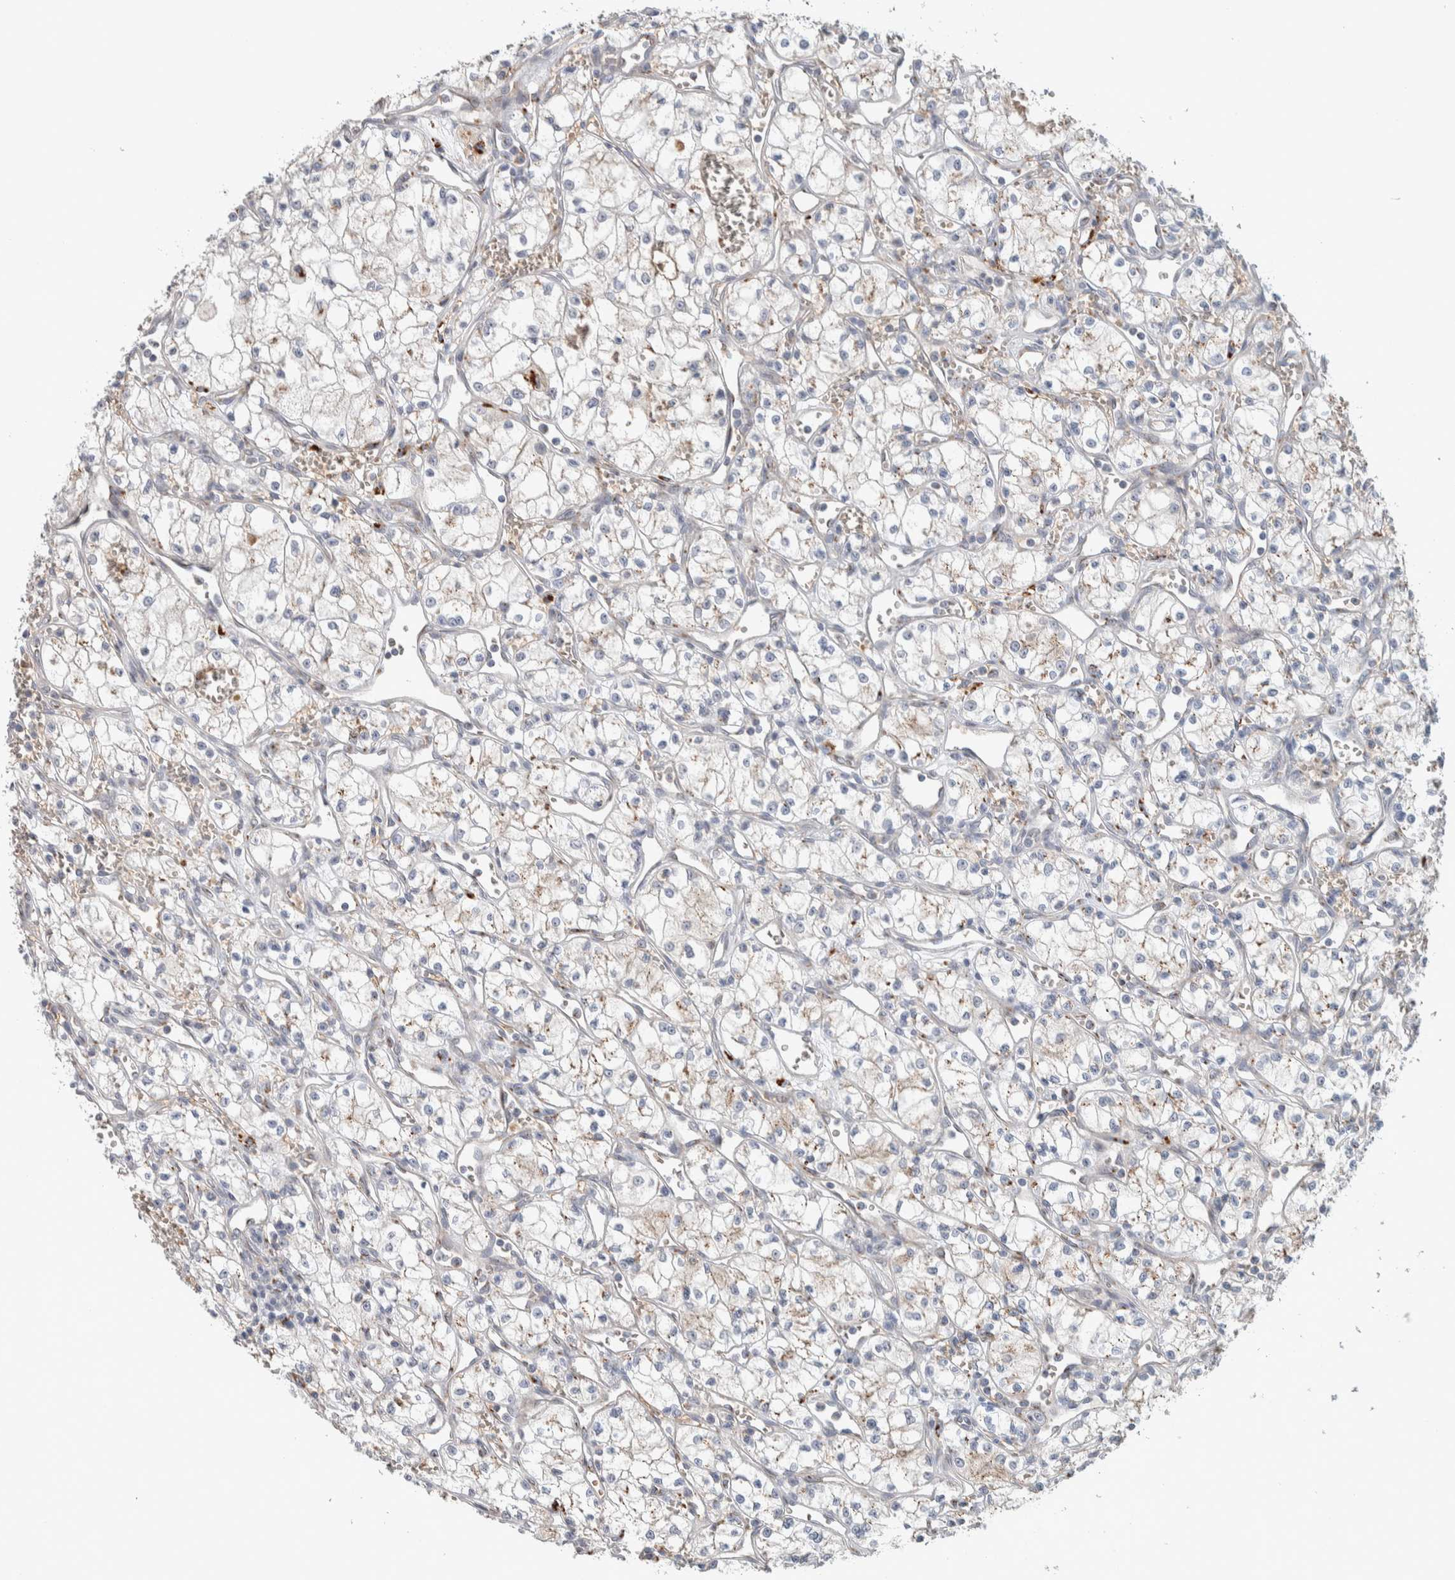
{"staining": {"intensity": "weak", "quantity": "<25%", "location": "cytoplasmic/membranous"}, "tissue": "renal cancer", "cell_type": "Tumor cells", "image_type": "cancer", "snomed": [{"axis": "morphology", "description": "Adenocarcinoma, NOS"}, {"axis": "topography", "description": "Kidney"}], "caption": "Tumor cells are negative for brown protein staining in adenocarcinoma (renal).", "gene": "SLC38A10", "patient": {"sex": "male", "age": 59}}